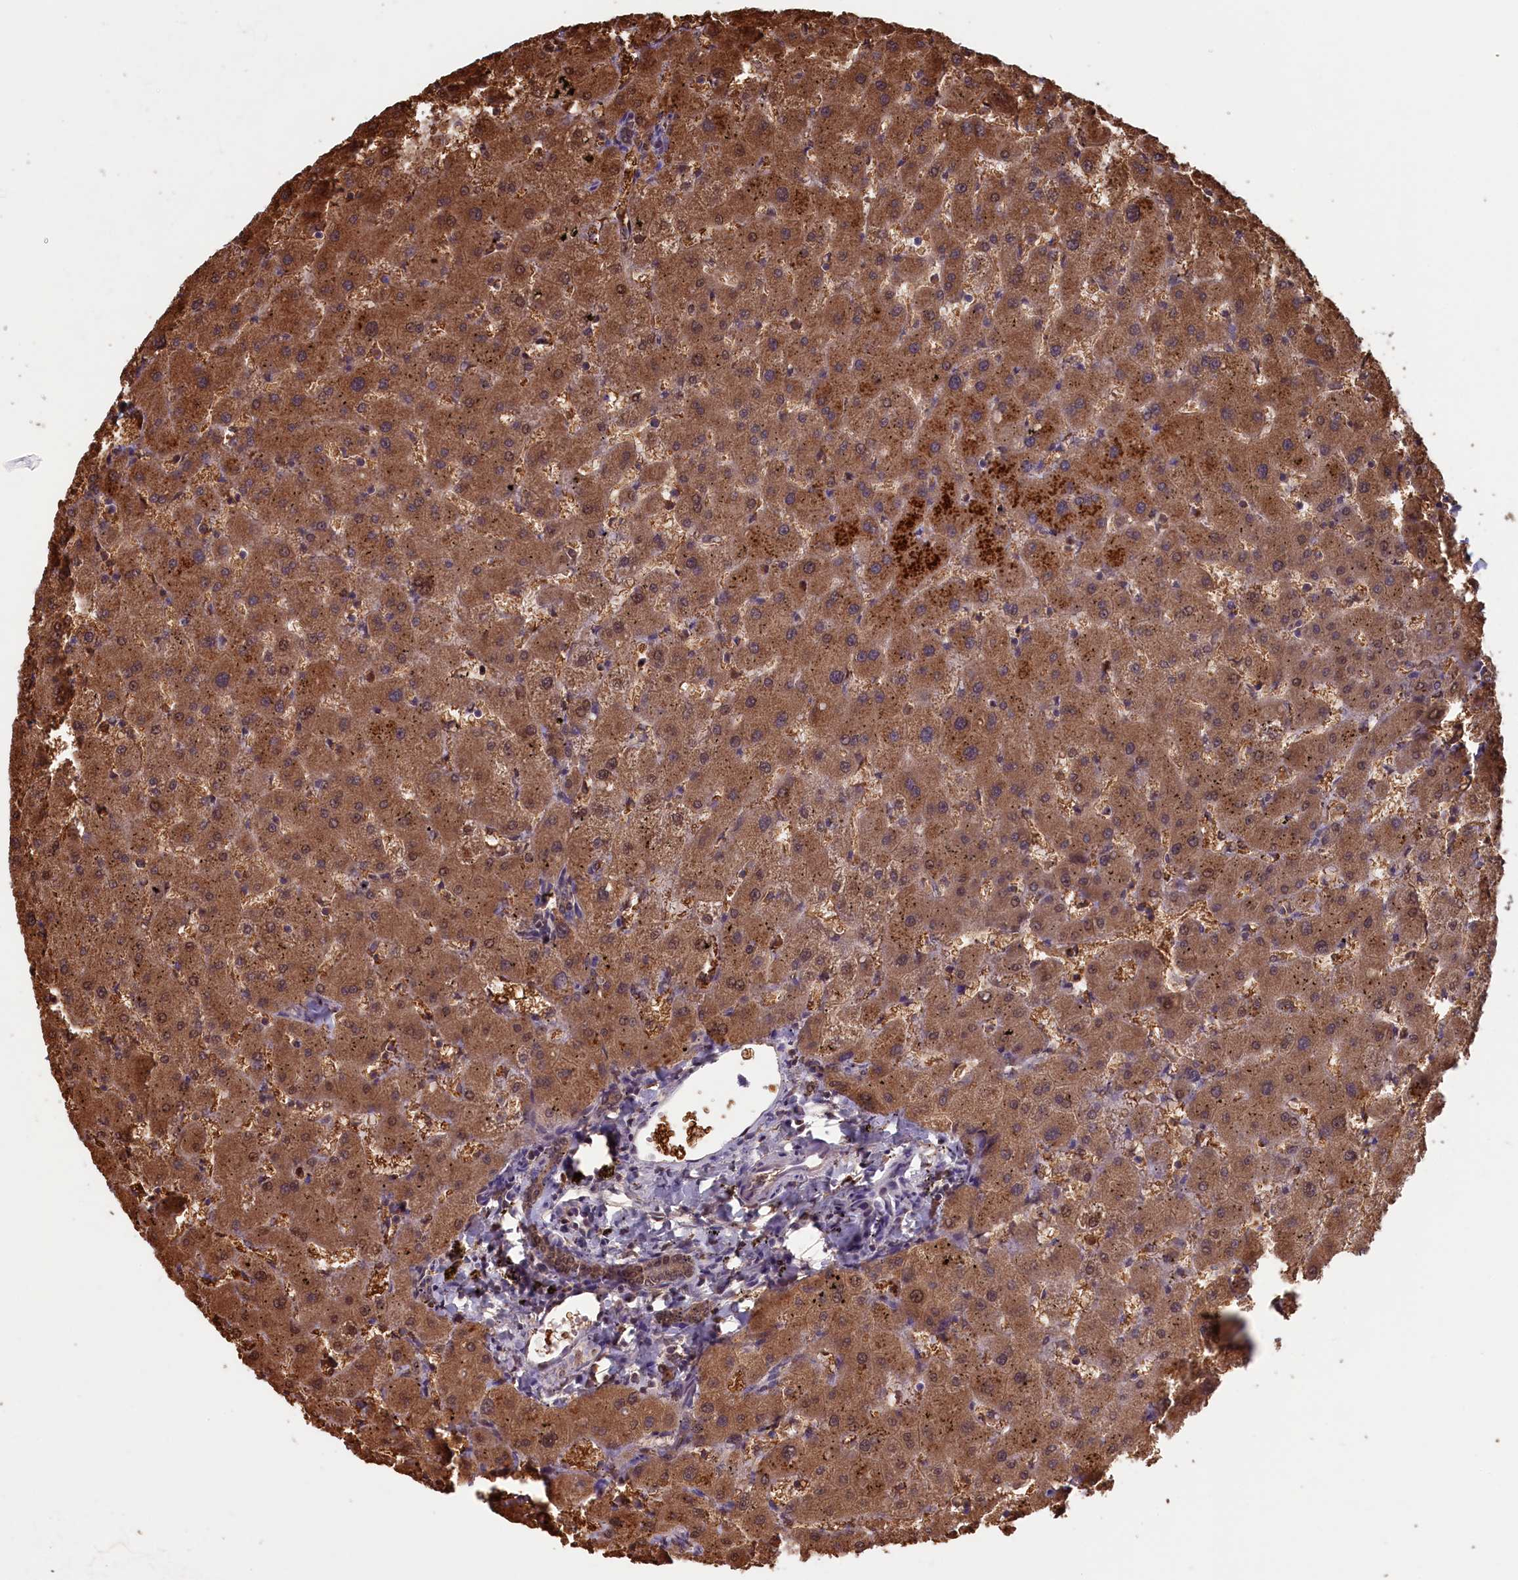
{"staining": {"intensity": "moderate", "quantity": "25%-75%", "location": "cytoplasmic/membranous,nuclear"}, "tissue": "liver", "cell_type": "Cholangiocytes", "image_type": "normal", "snomed": [{"axis": "morphology", "description": "Normal tissue, NOS"}, {"axis": "topography", "description": "Liver"}], "caption": "Cholangiocytes exhibit medium levels of moderate cytoplasmic/membranous,nuclear positivity in about 25%-75% of cells in benign liver. (DAB IHC with brightfield microscopy, high magnification).", "gene": "PLP2", "patient": {"sex": "female", "age": 63}}